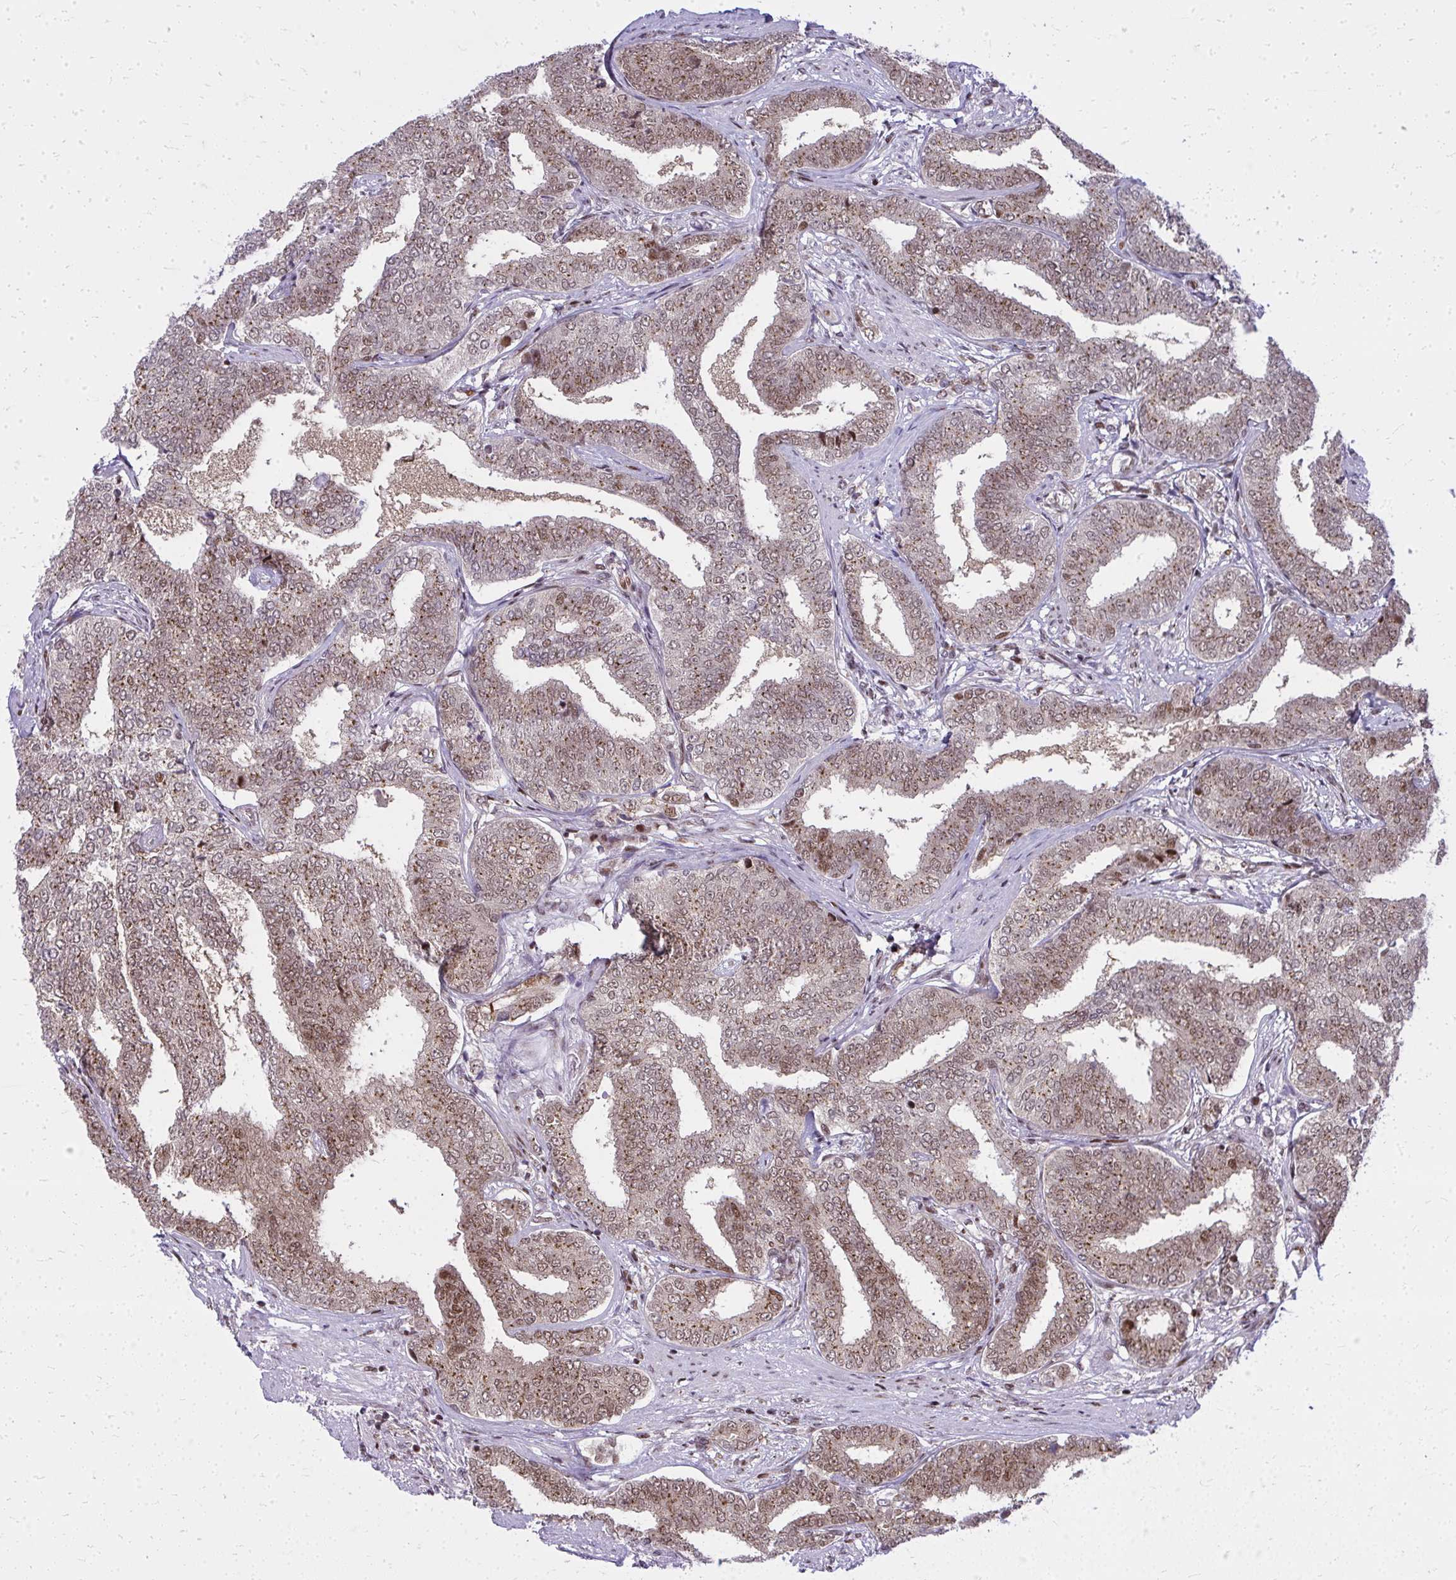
{"staining": {"intensity": "moderate", "quantity": ">75%", "location": "cytoplasmic/membranous,nuclear"}, "tissue": "prostate cancer", "cell_type": "Tumor cells", "image_type": "cancer", "snomed": [{"axis": "morphology", "description": "Adenocarcinoma, High grade"}, {"axis": "topography", "description": "Prostate"}], "caption": "The micrograph displays a brown stain indicating the presence of a protein in the cytoplasmic/membranous and nuclear of tumor cells in adenocarcinoma (high-grade) (prostate). (DAB (3,3'-diaminobenzidine) IHC with brightfield microscopy, high magnification).", "gene": "PIGY", "patient": {"sex": "male", "age": 72}}